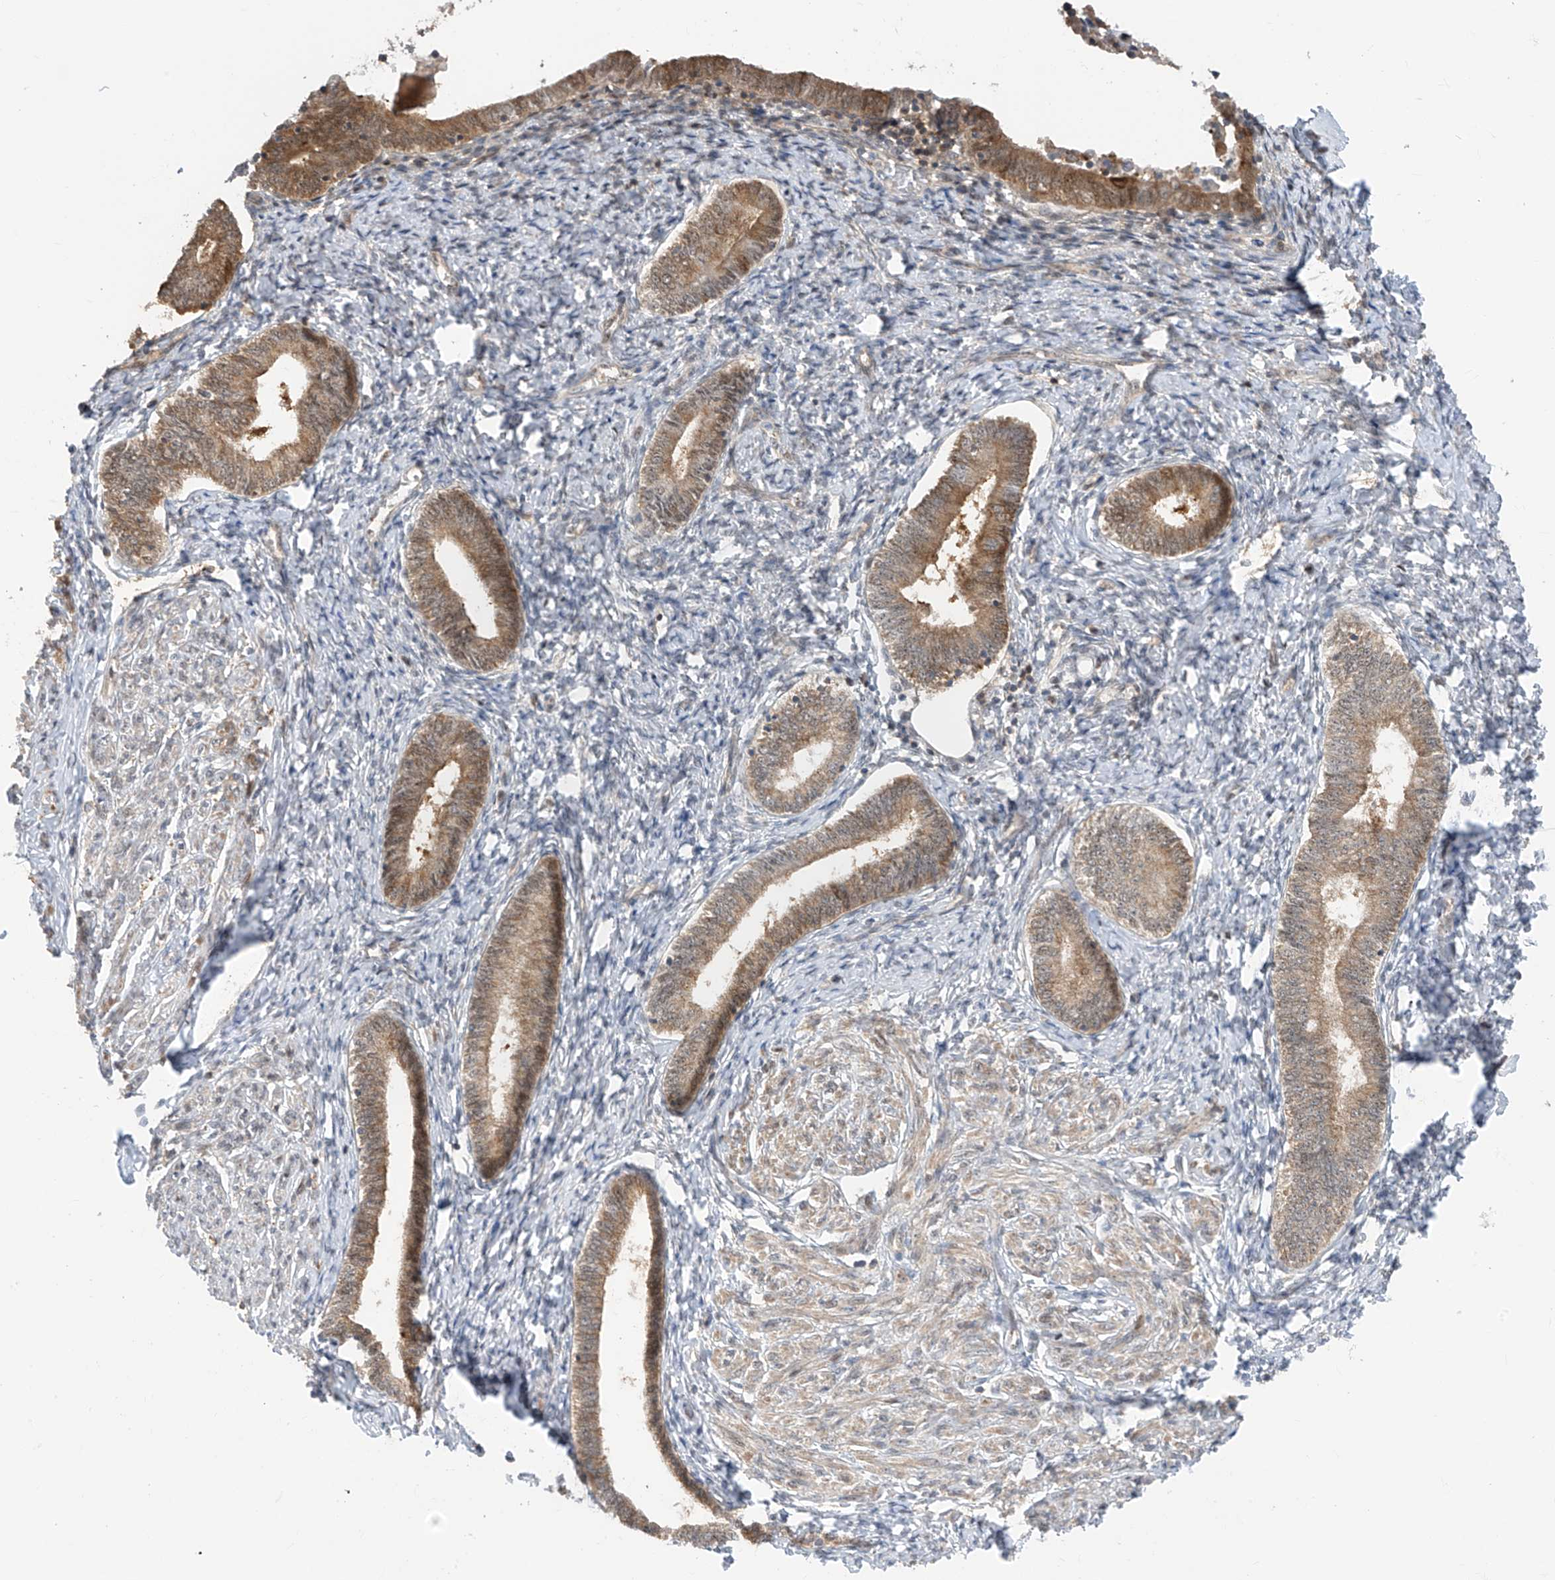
{"staining": {"intensity": "weak", "quantity": "25%-75%", "location": "cytoplasmic/membranous"}, "tissue": "endometrium", "cell_type": "Cells in endometrial stroma", "image_type": "normal", "snomed": [{"axis": "morphology", "description": "Normal tissue, NOS"}, {"axis": "topography", "description": "Endometrium"}], "caption": "Immunohistochemistry staining of normal endometrium, which reveals low levels of weak cytoplasmic/membranous staining in about 25%-75% of cells in endometrial stroma indicating weak cytoplasmic/membranous protein positivity. The staining was performed using DAB (3,3'-diaminobenzidine) (brown) for protein detection and nuclei were counterstained in hematoxylin (blue).", "gene": "TTC38", "patient": {"sex": "female", "age": 72}}